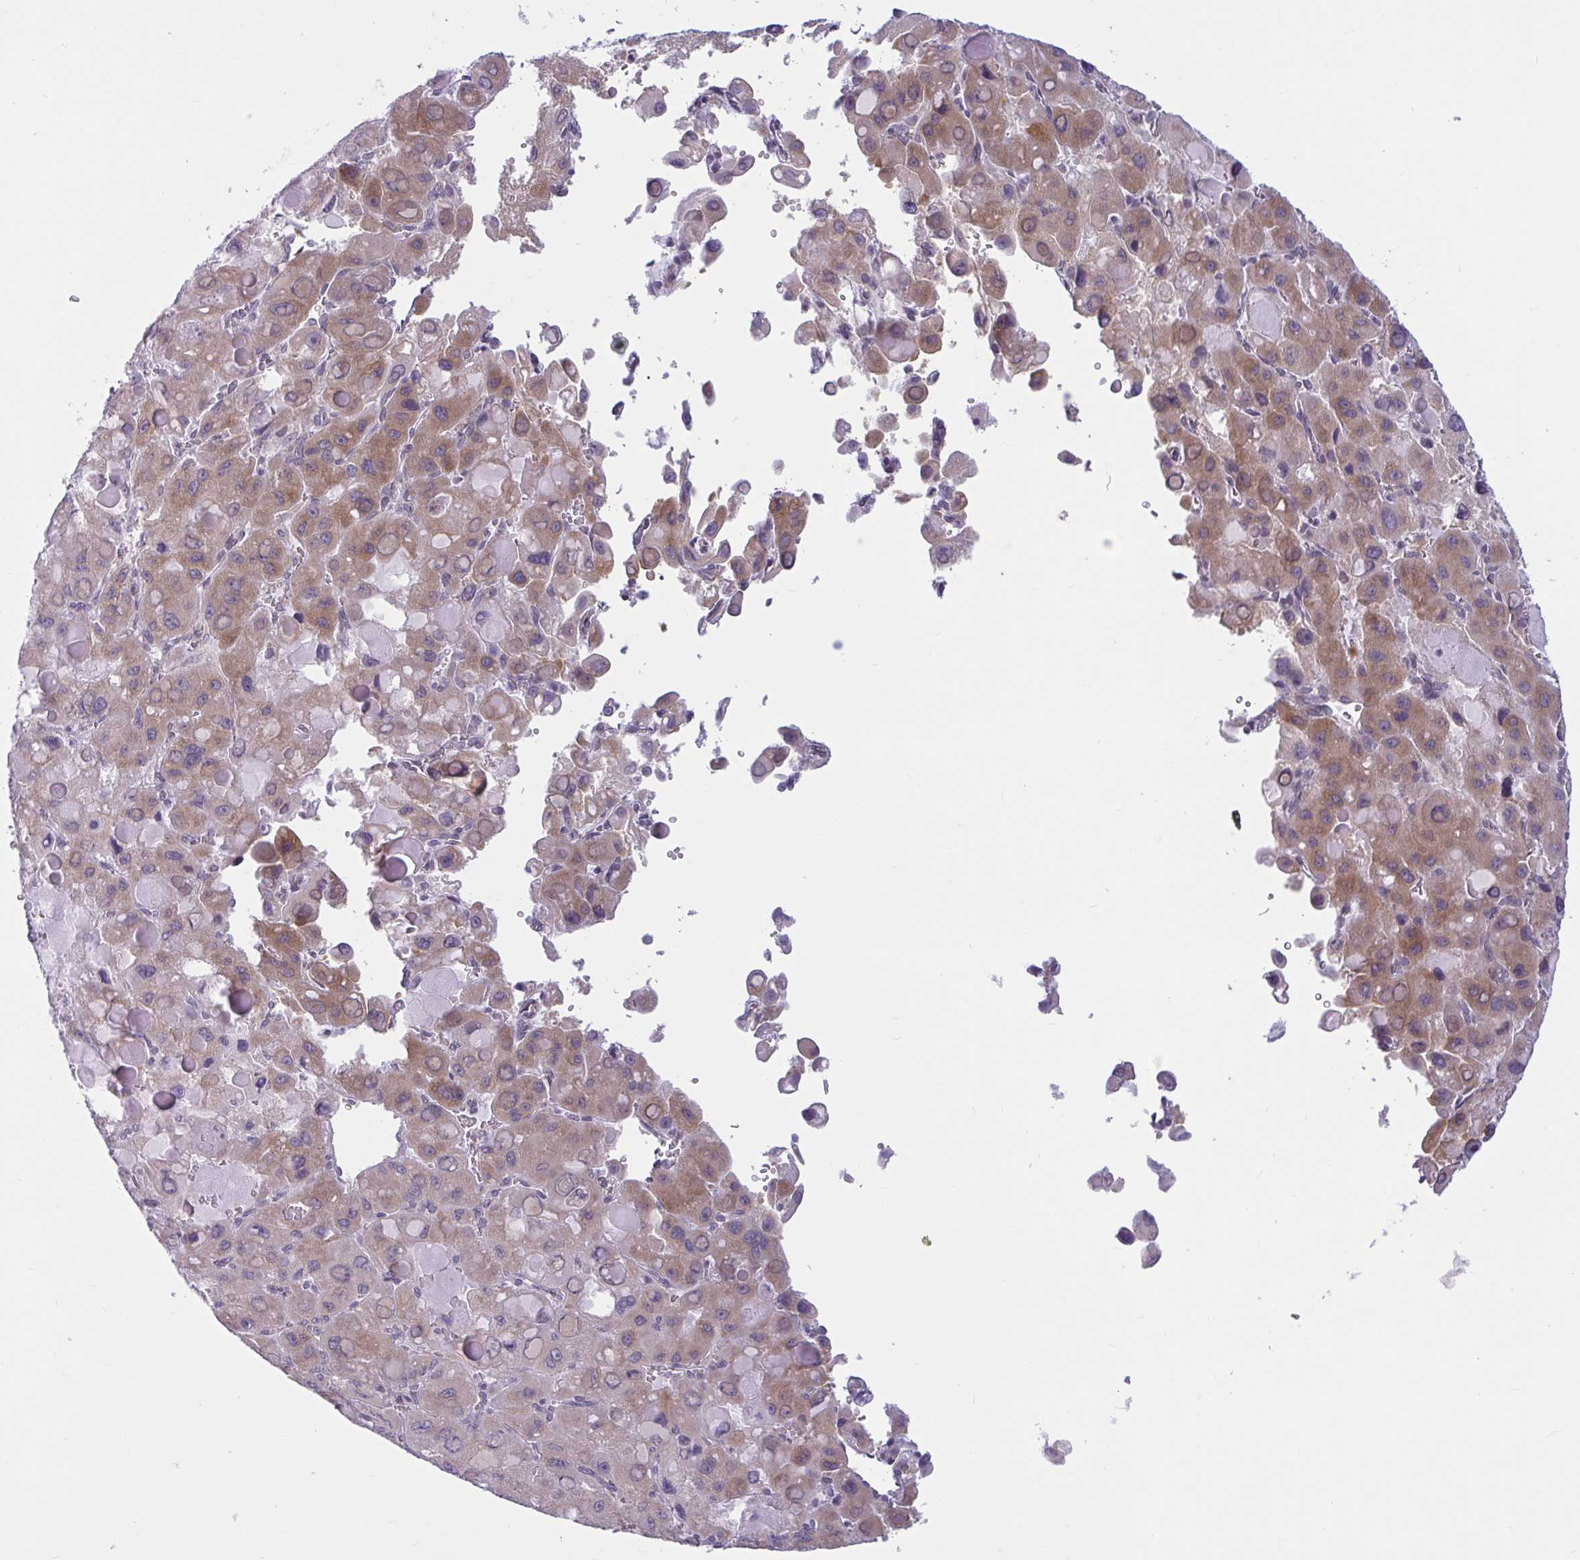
{"staining": {"intensity": "moderate", "quantity": ">75%", "location": "cytoplasmic/membranous"}, "tissue": "liver cancer", "cell_type": "Tumor cells", "image_type": "cancer", "snomed": [{"axis": "morphology", "description": "Carcinoma, Hepatocellular, NOS"}, {"axis": "topography", "description": "Liver"}], "caption": "Liver hepatocellular carcinoma stained with IHC displays moderate cytoplasmic/membranous expression in about >75% of tumor cells.", "gene": "CAMLG", "patient": {"sex": "male", "age": 27}}